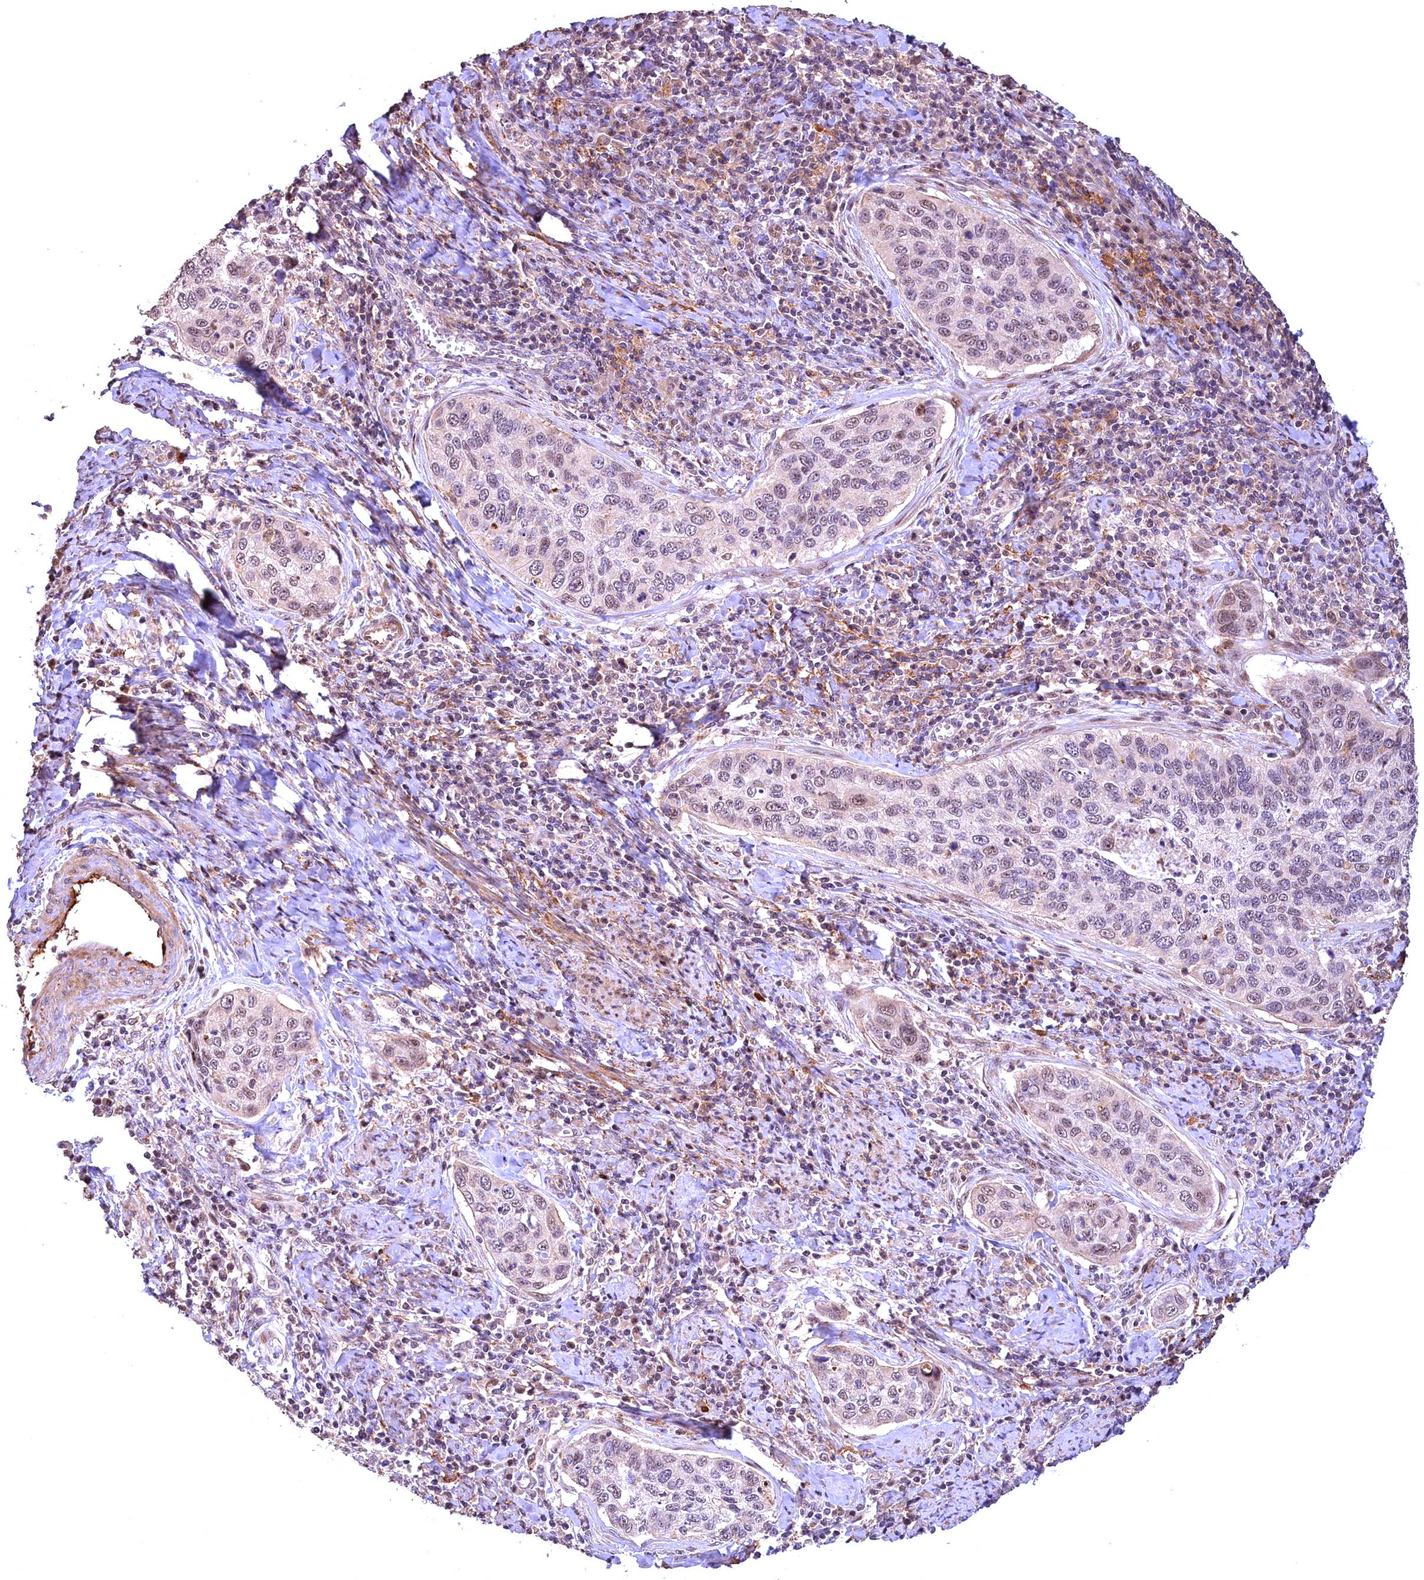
{"staining": {"intensity": "weak", "quantity": "<25%", "location": "nuclear"}, "tissue": "cervical cancer", "cell_type": "Tumor cells", "image_type": "cancer", "snomed": [{"axis": "morphology", "description": "Squamous cell carcinoma, NOS"}, {"axis": "topography", "description": "Cervix"}], "caption": "Cervical cancer was stained to show a protein in brown. There is no significant expression in tumor cells. (DAB (3,3'-diaminobenzidine) immunohistochemistry, high magnification).", "gene": "FUZ", "patient": {"sex": "female", "age": 53}}